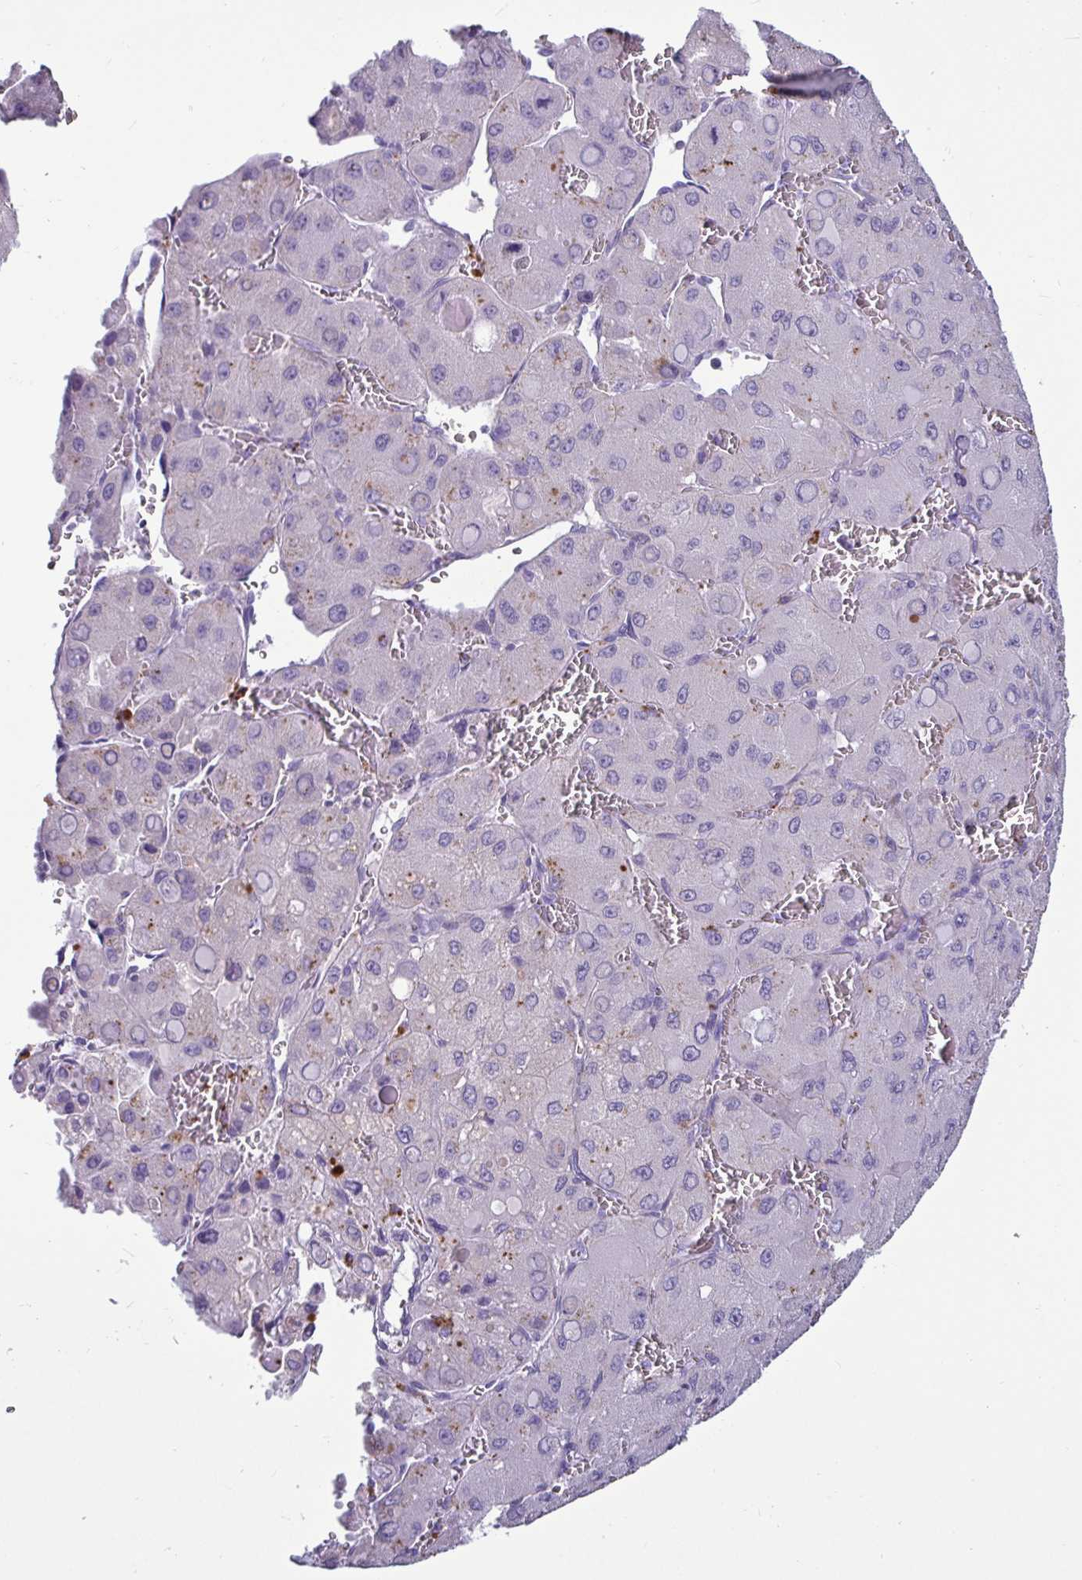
{"staining": {"intensity": "negative", "quantity": "none", "location": "none"}, "tissue": "liver cancer", "cell_type": "Tumor cells", "image_type": "cancer", "snomed": [{"axis": "morphology", "description": "Carcinoma, Hepatocellular, NOS"}, {"axis": "topography", "description": "Liver"}], "caption": "Immunohistochemistry (IHC) of human liver hepatocellular carcinoma reveals no expression in tumor cells.", "gene": "CTSZ", "patient": {"sex": "male", "age": 27}}